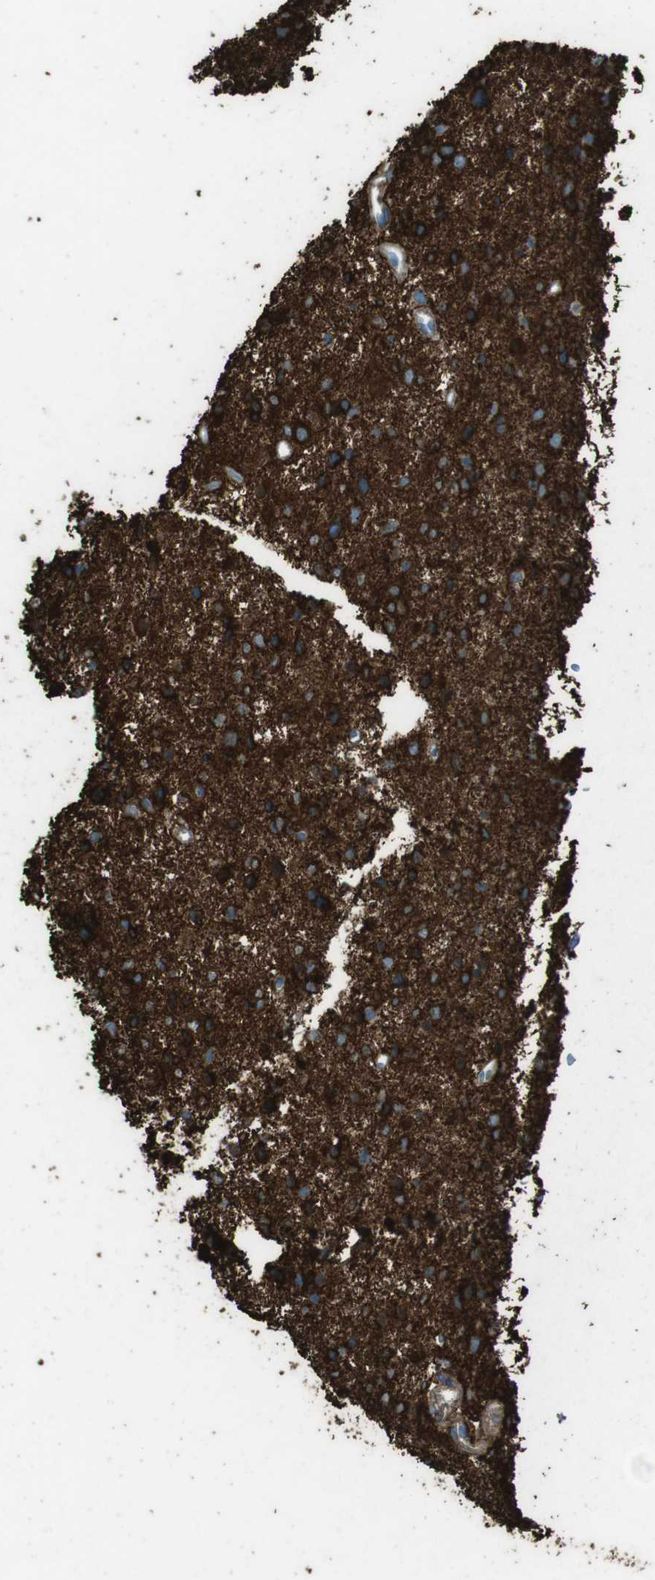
{"staining": {"intensity": "strong", "quantity": ">75%", "location": "cytoplasmic/membranous"}, "tissue": "glioma", "cell_type": "Tumor cells", "image_type": "cancer", "snomed": [{"axis": "morphology", "description": "Glioma, malignant, Low grade"}, {"axis": "topography", "description": "Brain"}], "caption": "Immunohistochemistry (IHC) photomicrograph of neoplastic tissue: human glioma stained using immunohistochemistry (IHC) demonstrates high levels of strong protein expression localized specifically in the cytoplasmic/membranous of tumor cells, appearing as a cytoplasmic/membranous brown color.", "gene": "TUBB2A", "patient": {"sex": "female", "age": 37}}